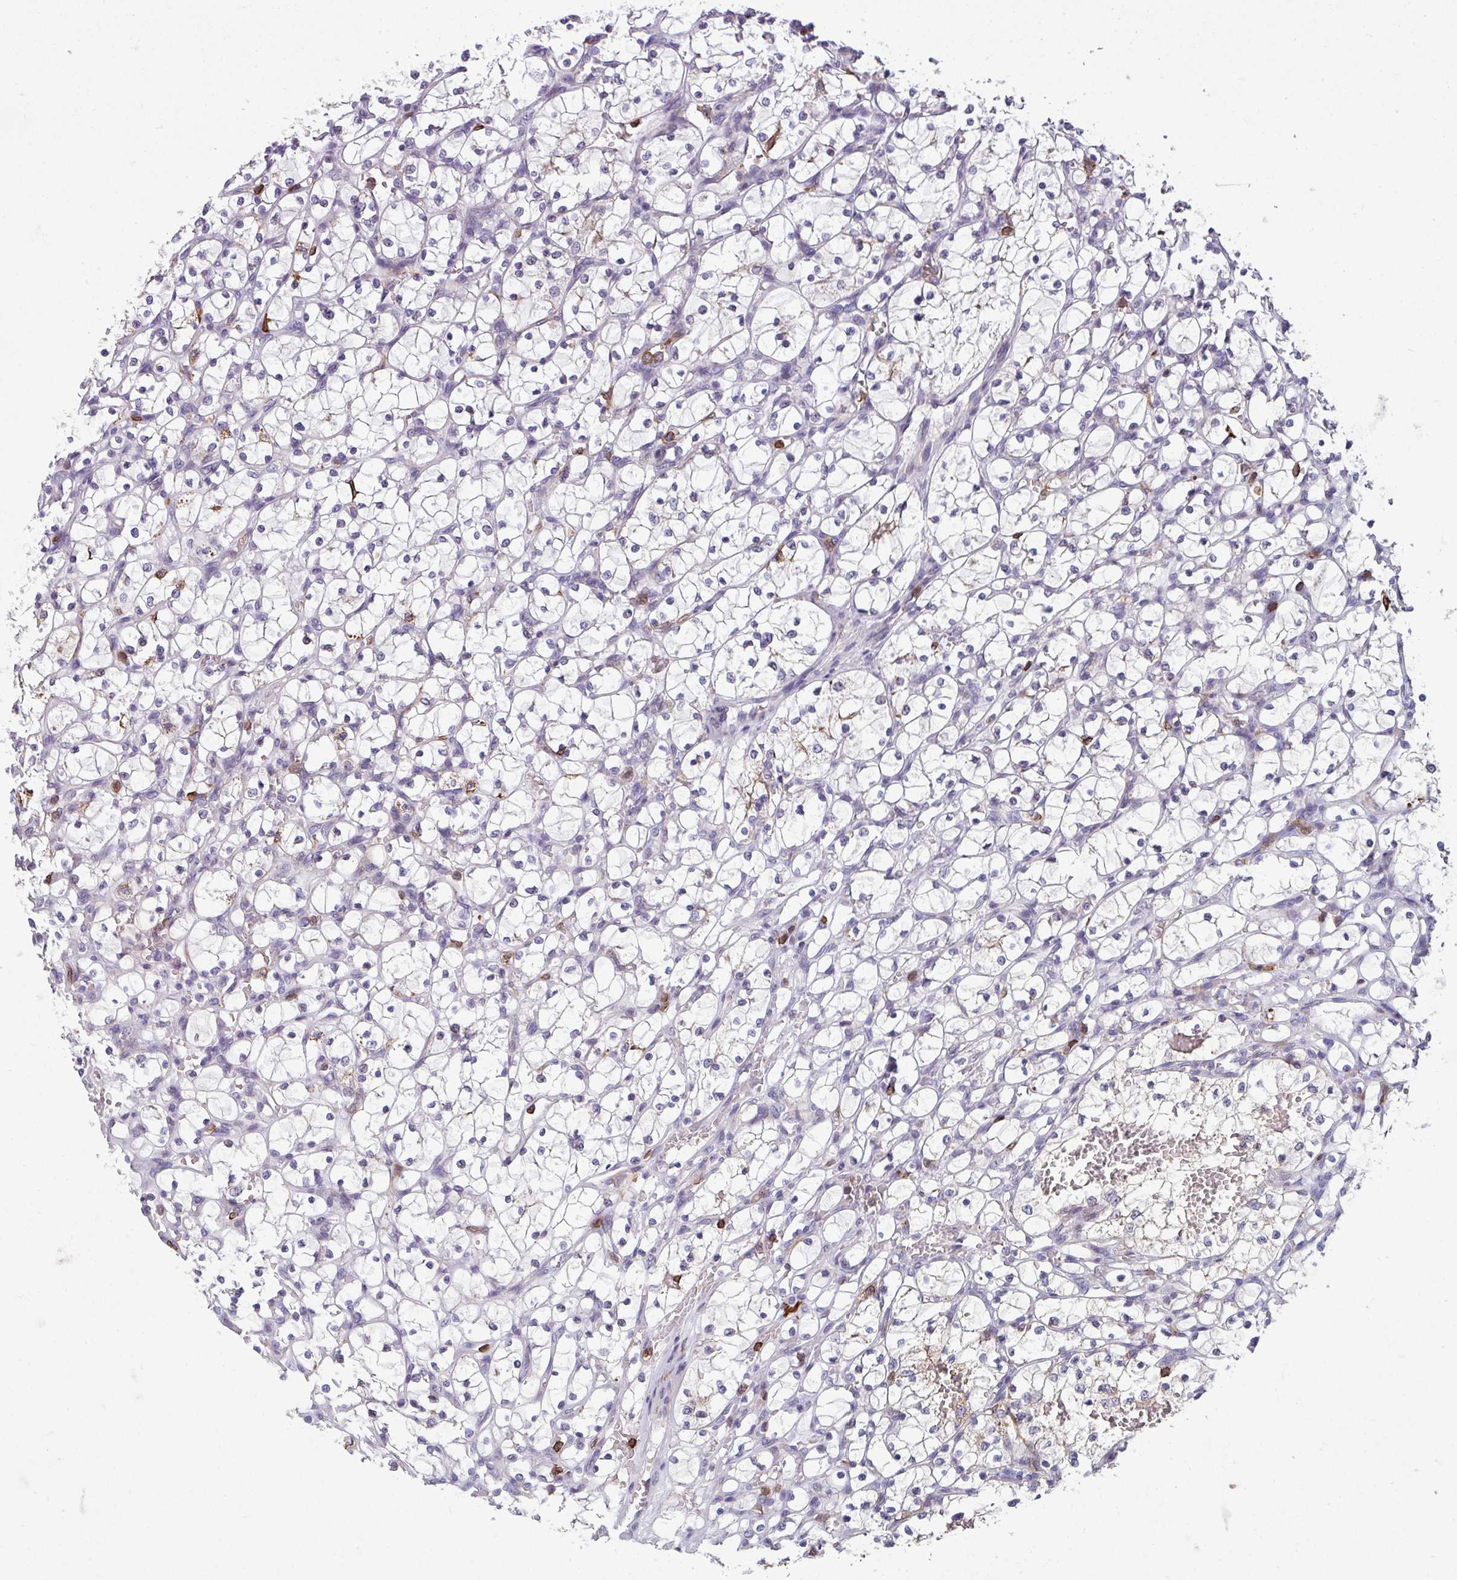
{"staining": {"intensity": "negative", "quantity": "none", "location": "none"}, "tissue": "renal cancer", "cell_type": "Tumor cells", "image_type": "cancer", "snomed": [{"axis": "morphology", "description": "Adenocarcinoma, NOS"}, {"axis": "topography", "description": "Kidney"}], "caption": "High magnification brightfield microscopy of renal adenocarcinoma stained with DAB (brown) and counterstained with hematoxylin (blue): tumor cells show no significant expression.", "gene": "NEDD9", "patient": {"sex": "female", "age": 69}}